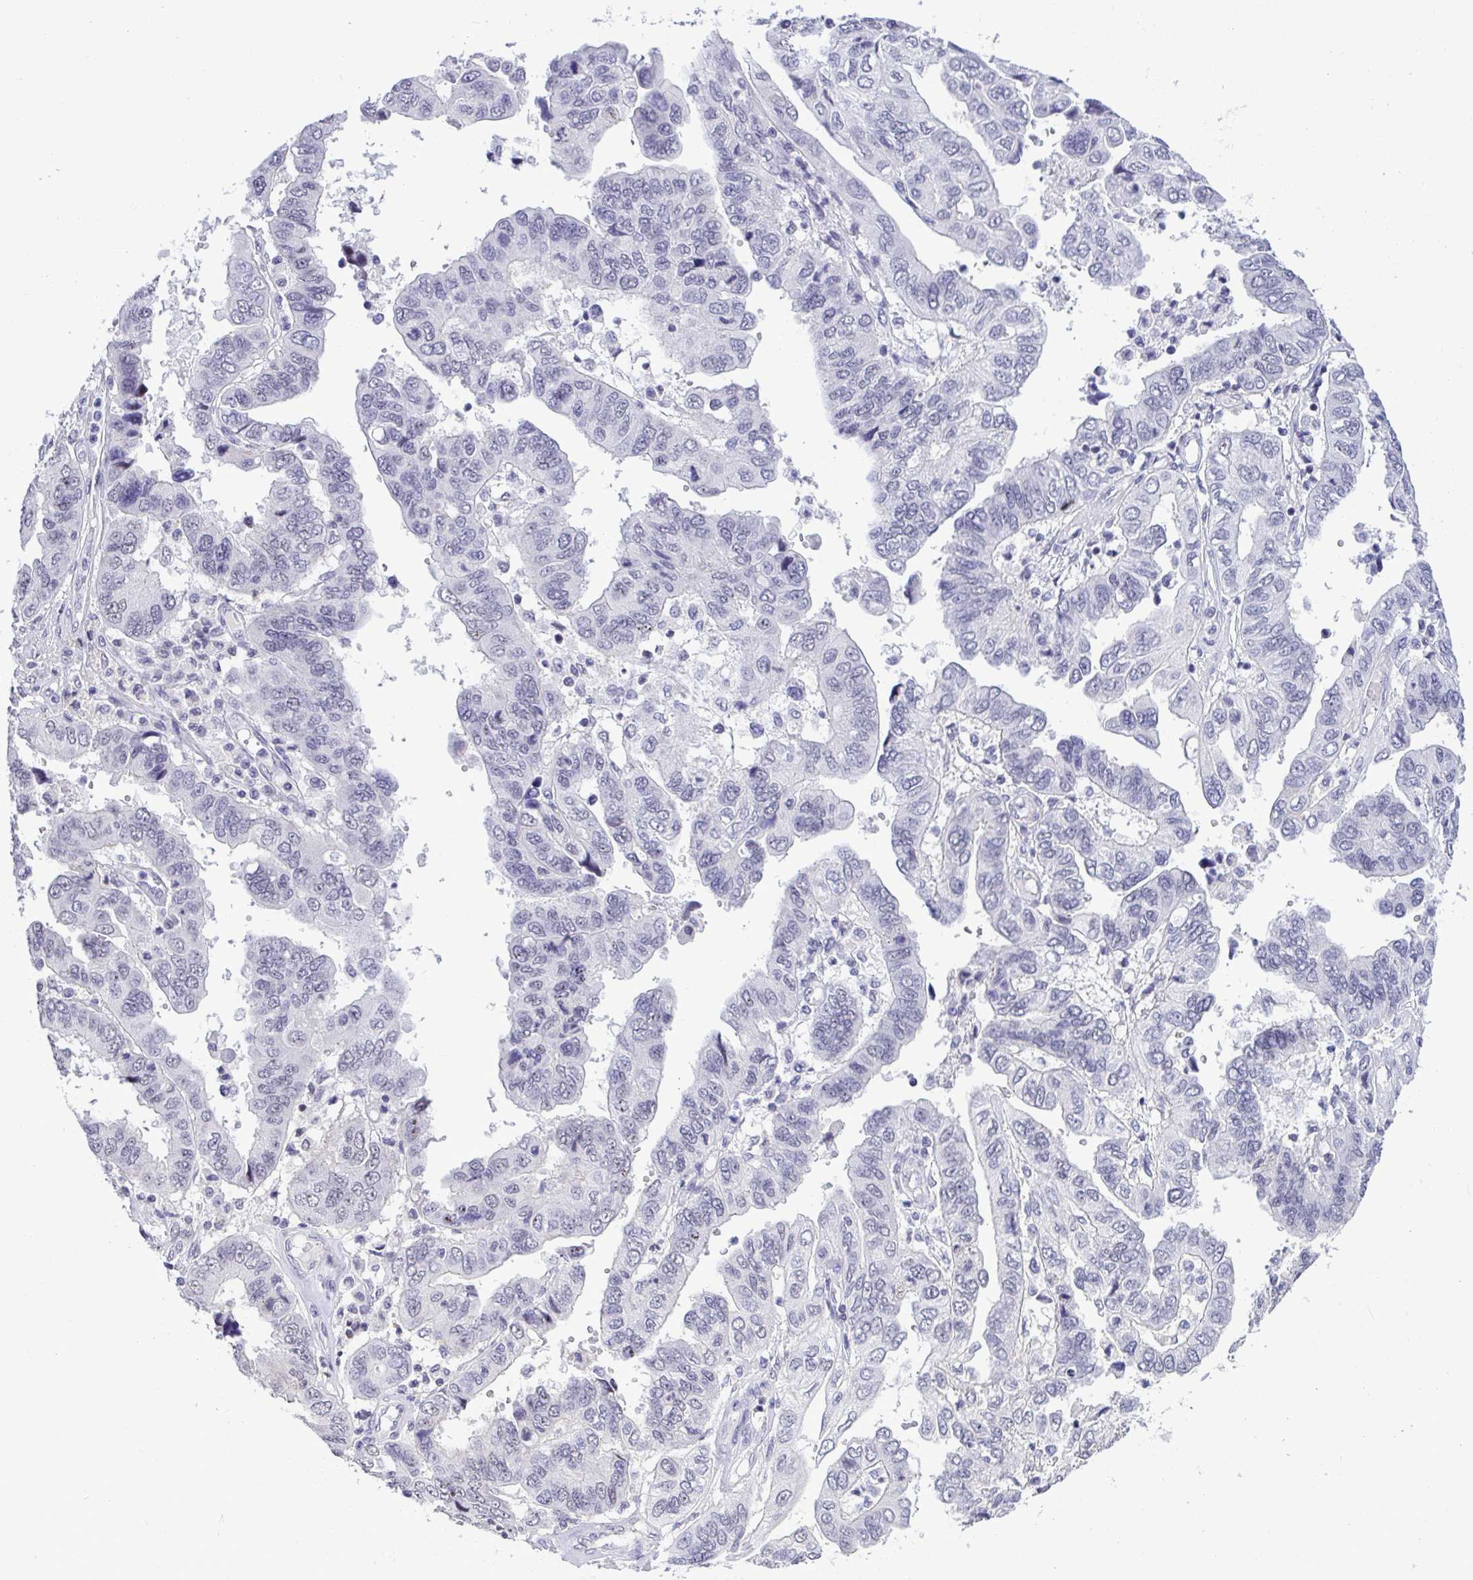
{"staining": {"intensity": "negative", "quantity": "none", "location": "none"}, "tissue": "ovarian cancer", "cell_type": "Tumor cells", "image_type": "cancer", "snomed": [{"axis": "morphology", "description": "Cystadenocarcinoma, serous, NOS"}, {"axis": "topography", "description": "Ovary"}], "caption": "This is a micrograph of immunohistochemistry staining of ovarian serous cystadenocarcinoma, which shows no expression in tumor cells. (Brightfield microscopy of DAB (3,3'-diaminobenzidine) immunohistochemistry at high magnification).", "gene": "YBX2", "patient": {"sex": "female", "age": 79}}